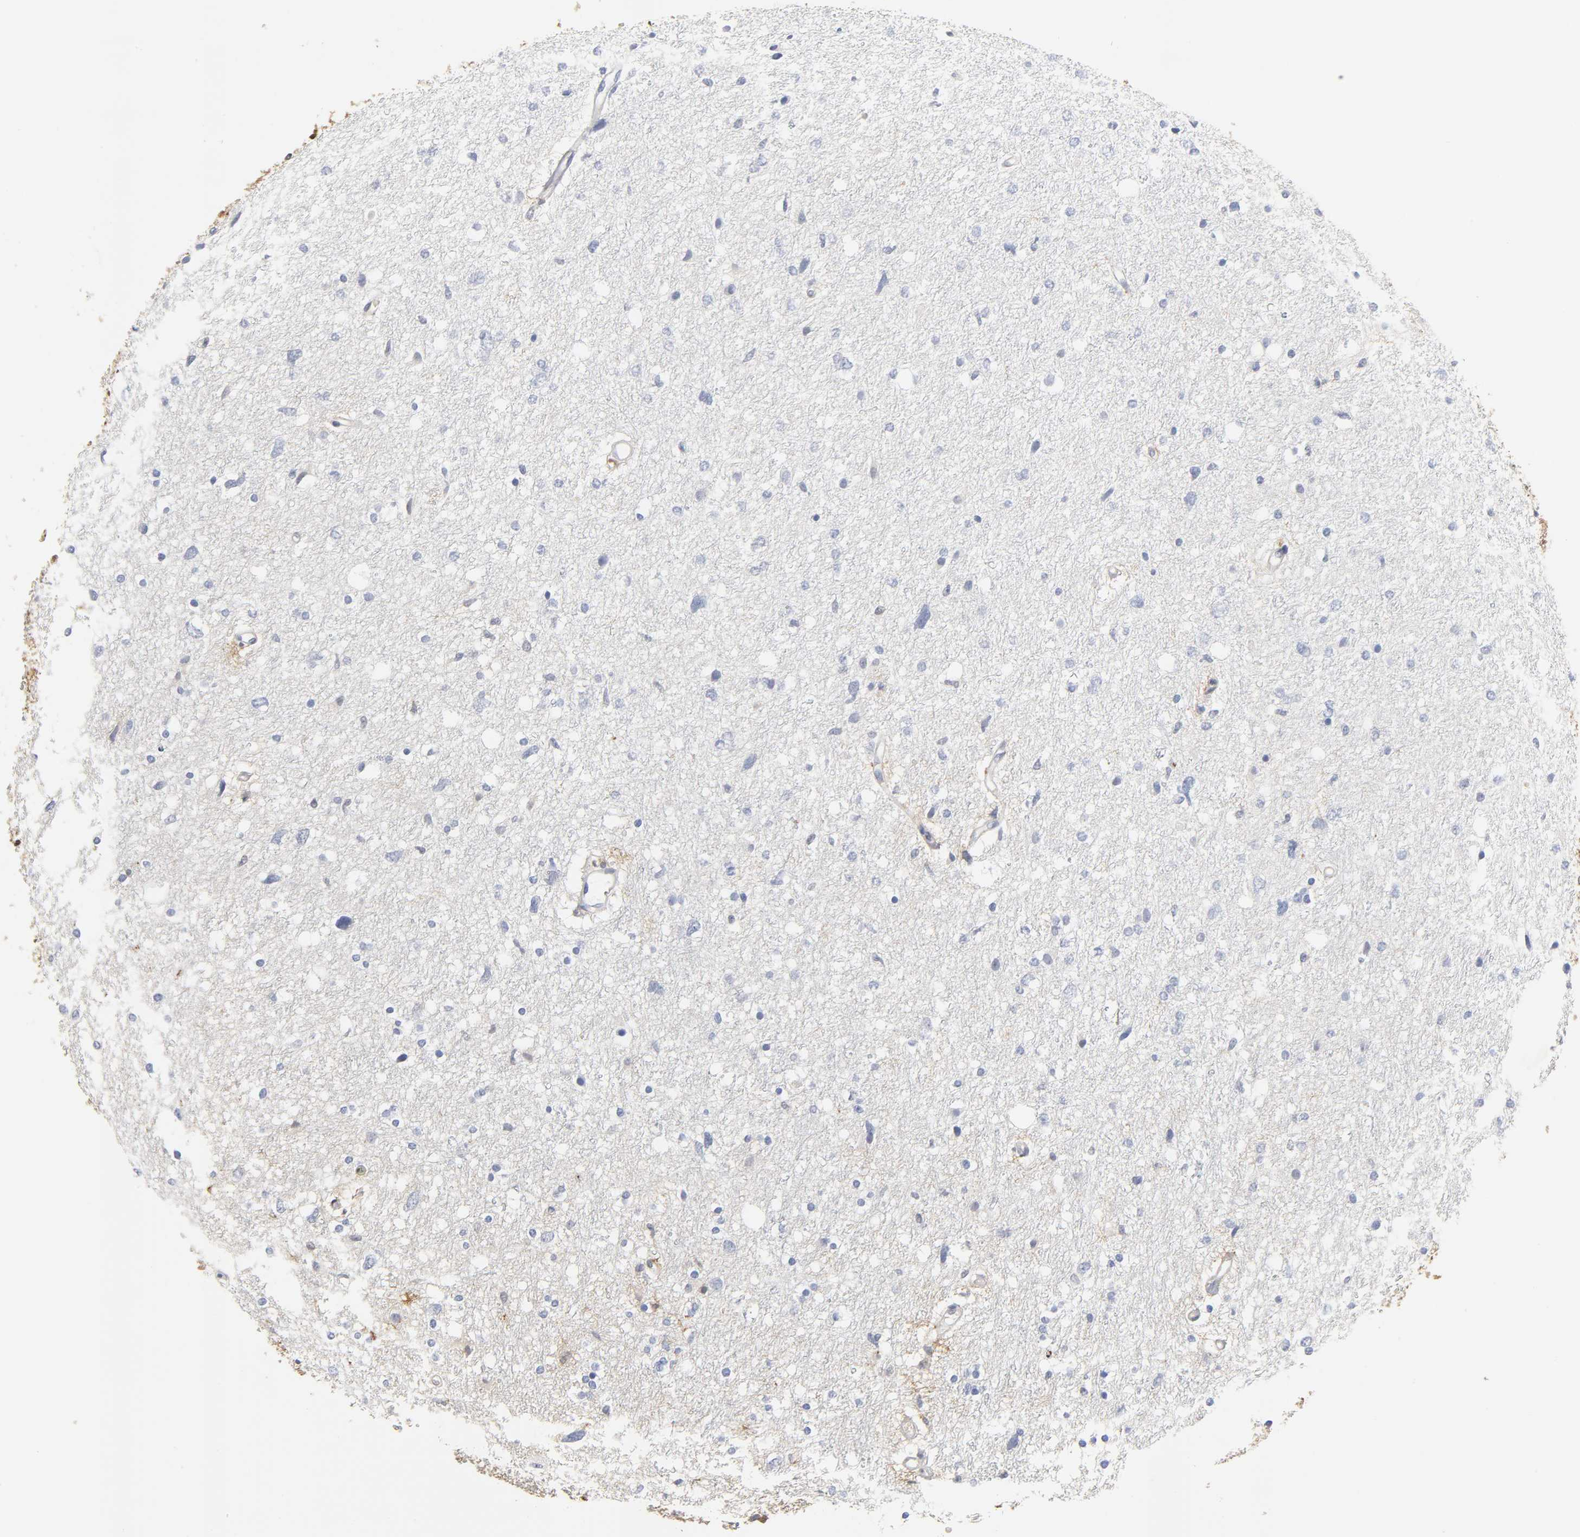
{"staining": {"intensity": "negative", "quantity": "none", "location": "none"}, "tissue": "glioma", "cell_type": "Tumor cells", "image_type": "cancer", "snomed": [{"axis": "morphology", "description": "Glioma, malignant, High grade"}, {"axis": "topography", "description": "Brain"}], "caption": "Immunohistochemistry (IHC) of human high-grade glioma (malignant) shows no staining in tumor cells. (Brightfield microscopy of DAB immunohistochemistry (IHC) at high magnification).", "gene": "ANXA11", "patient": {"sex": "female", "age": 59}}